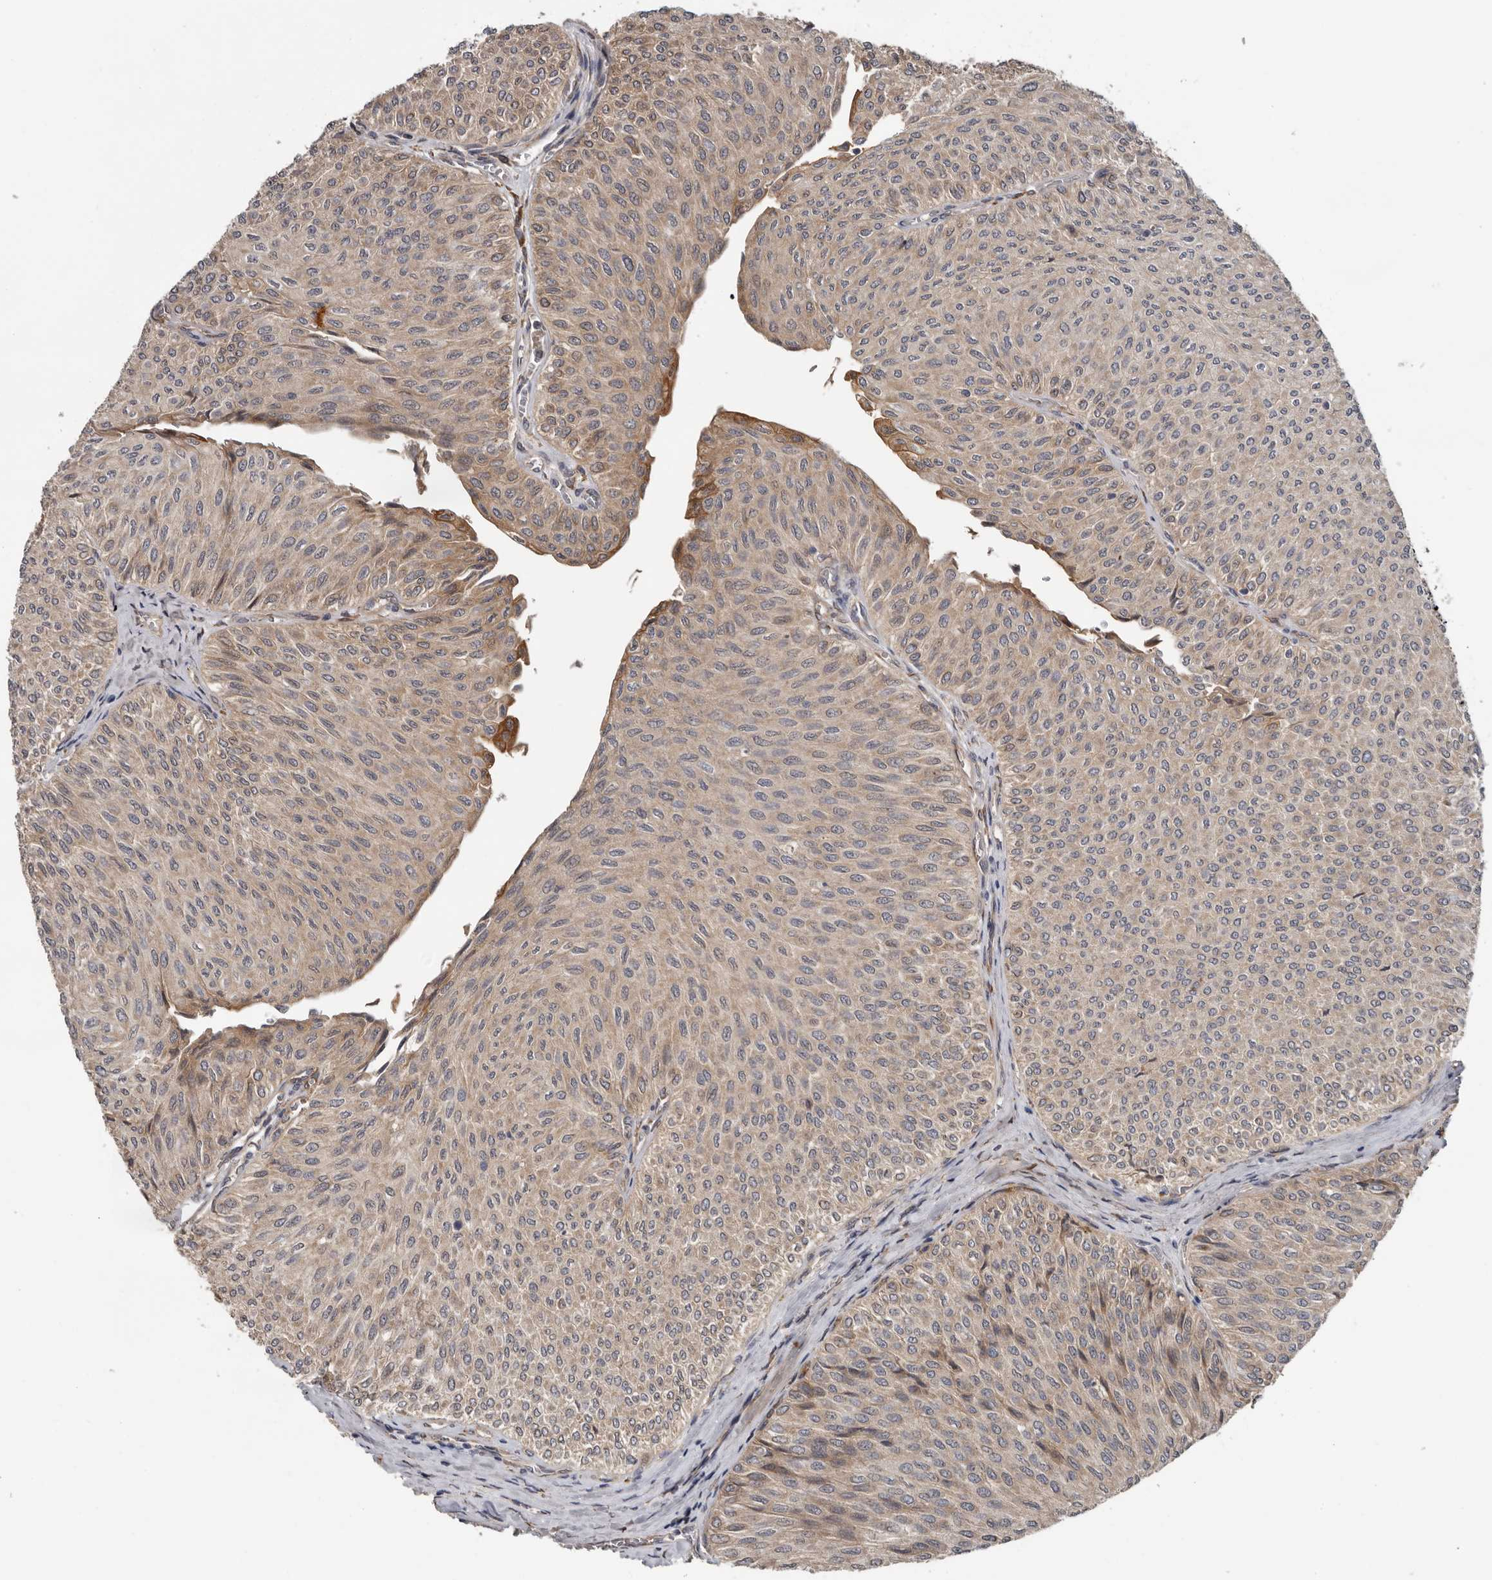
{"staining": {"intensity": "weak", "quantity": ">75%", "location": "cytoplasmic/membranous"}, "tissue": "urothelial cancer", "cell_type": "Tumor cells", "image_type": "cancer", "snomed": [{"axis": "morphology", "description": "Urothelial carcinoma, Low grade"}, {"axis": "topography", "description": "Urinary bladder"}], "caption": "Urothelial cancer was stained to show a protein in brown. There is low levels of weak cytoplasmic/membranous positivity in about >75% of tumor cells.", "gene": "MTF1", "patient": {"sex": "male", "age": 78}}